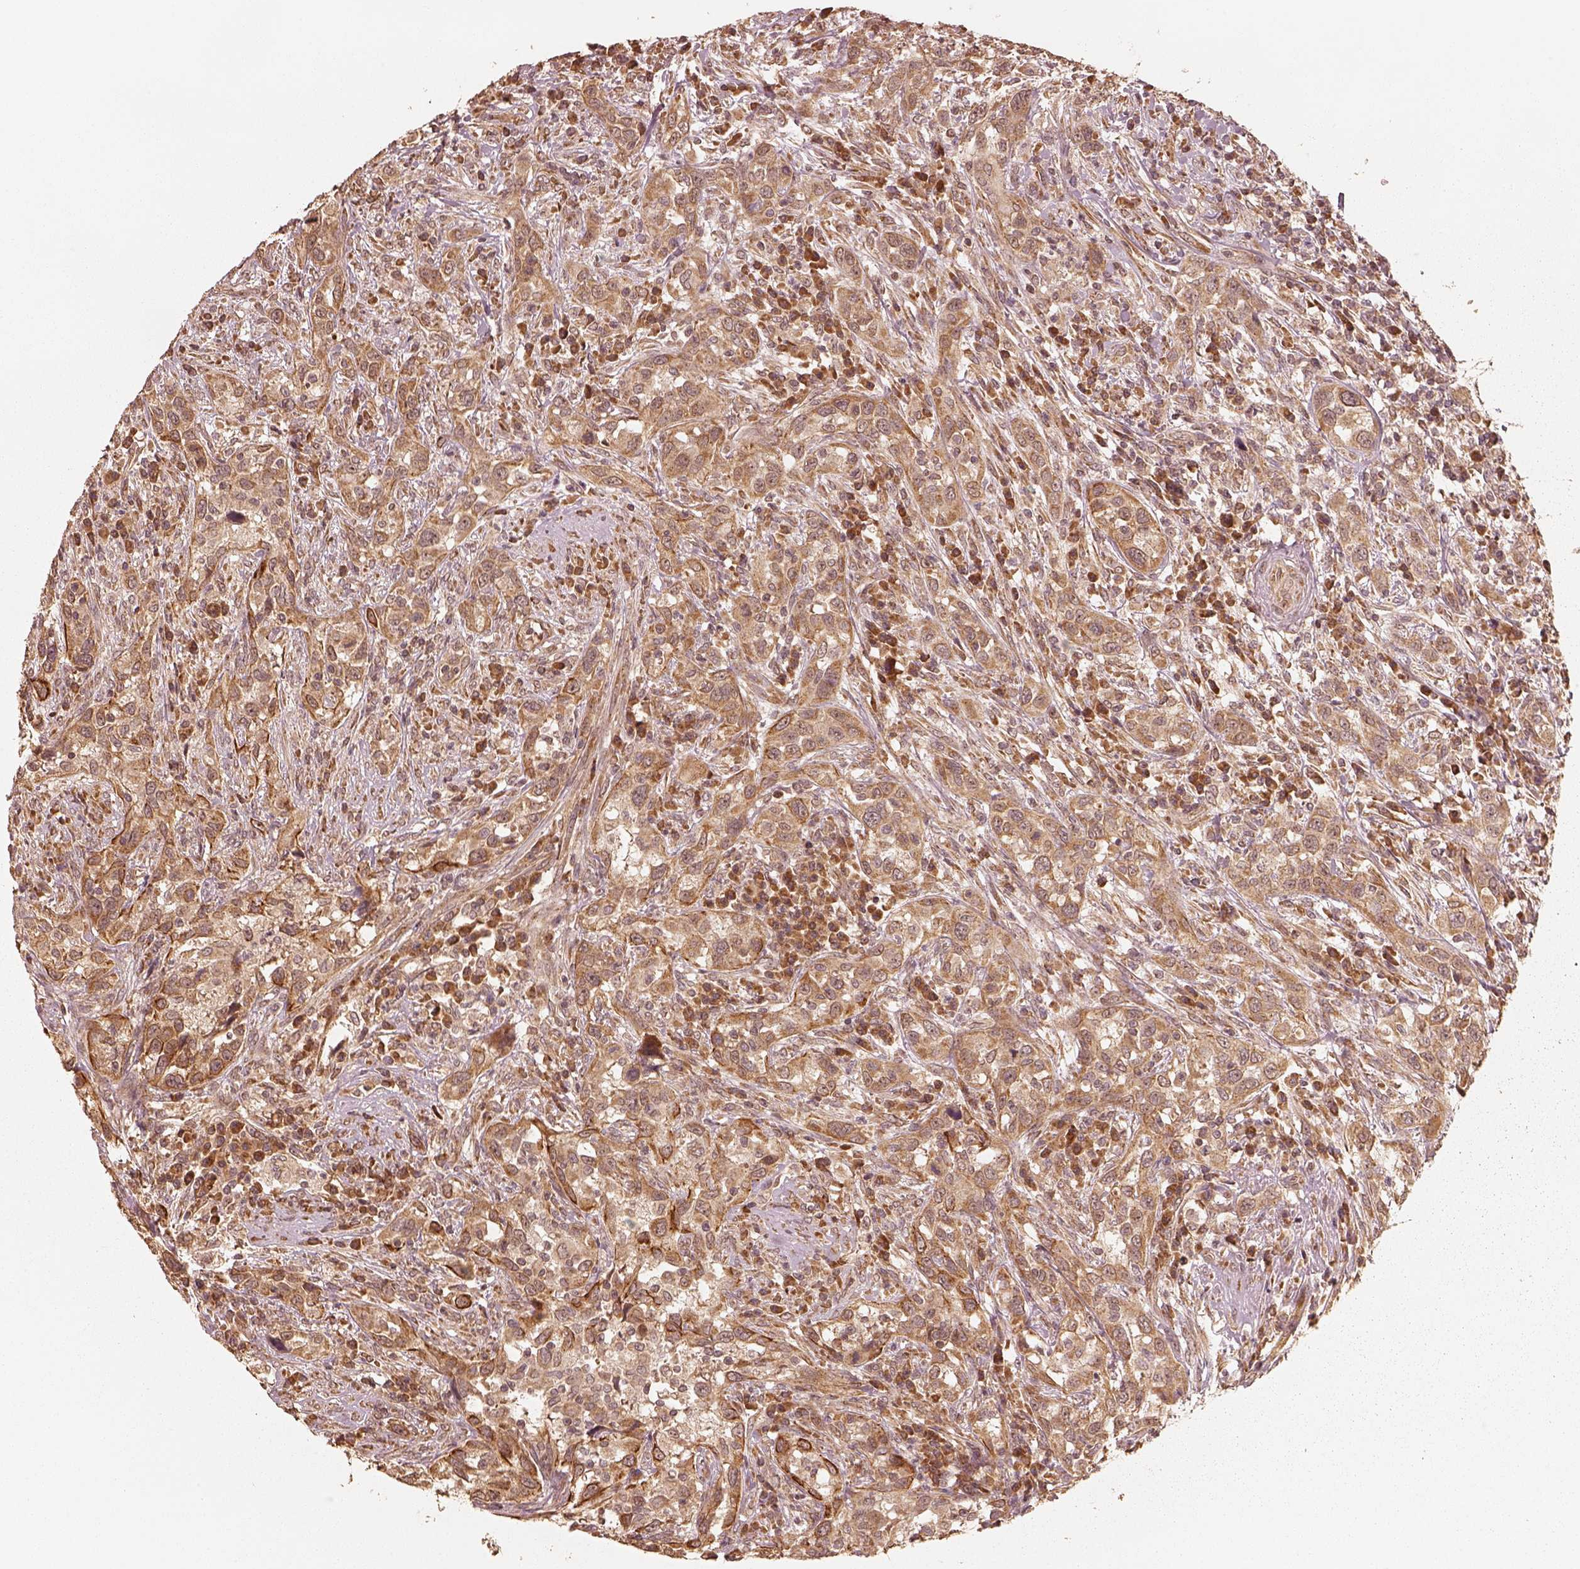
{"staining": {"intensity": "moderate", "quantity": ">75%", "location": "cytoplasmic/membranous"}, "tissue": "urothelial cancer", "cell_type": "Tumor cells", "image_type": "cancer", "snomed": [{"axis": "morphology", "description": "Urothelial carcinoma, NOS"}, {"axis": "morphology", "description": "Urothelial carcinoma, High grade"}, {"axis": "topography", "description": "Urinary bladder"}], "caption": "A high-resolution photomicrograph shows IHC staining of transitional cell carcinoma, which demonstrates moderate cytoplasmic/membranous staining in approximately >75% of tumor cells.", "gene": "DNAJC25", "patient": {"sex": "female", "age": 64}}